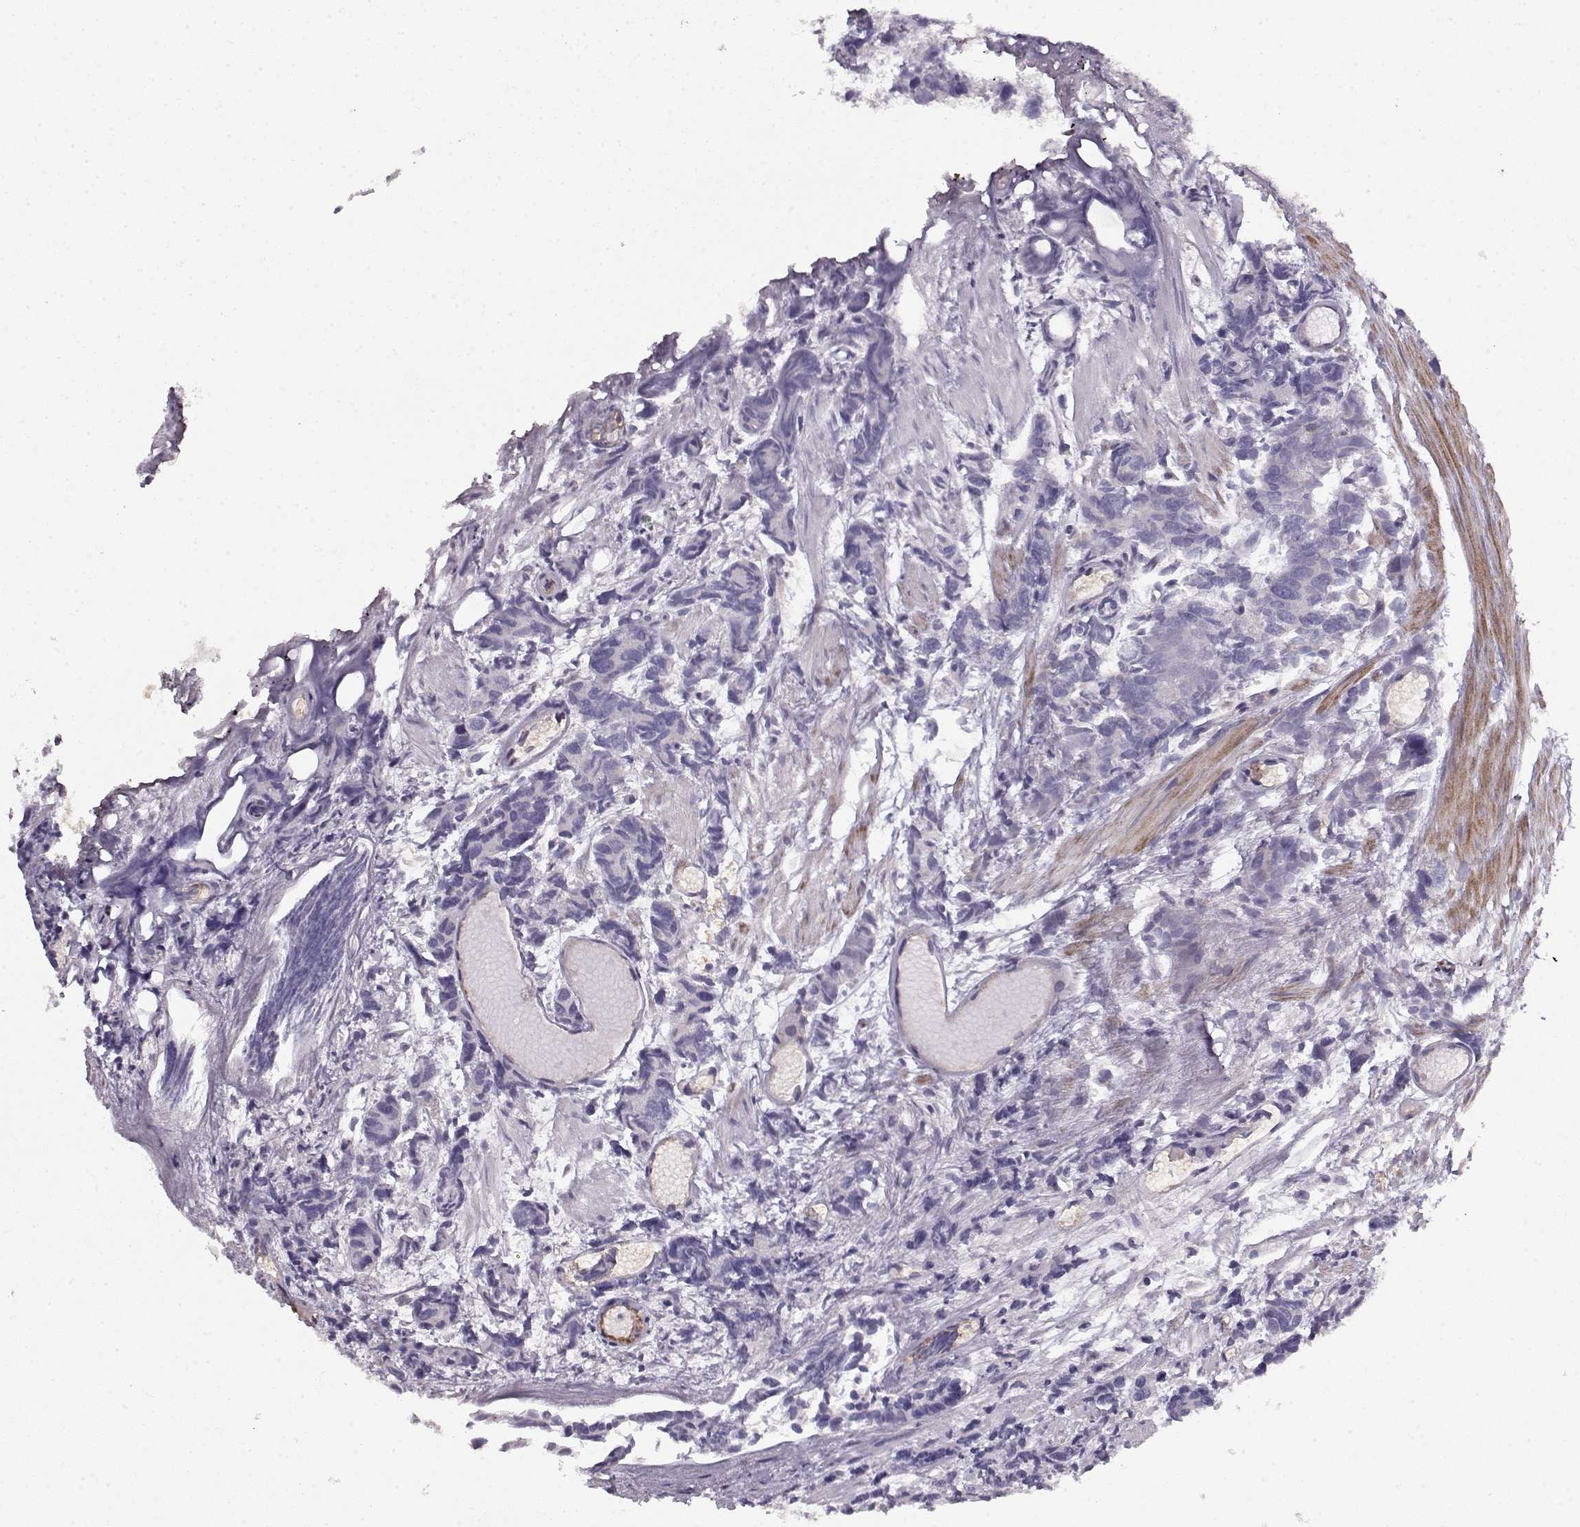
{"staining": {"intensity": "negative", "quantity": "none", "location": "none"}, "tissue": "prostate cancer", "cell_type": "Tumor cells", "image_type": "cancer", "snomed": [{"axis": "morphology", "description": "Adenocarcinoma, High grade"}, {"axis": "topography", "description": "Prostate"}], "caption": "Immunohistochemistry (IHC) micrograph of neoplastic tissue: prostate cancer stained with DAB (3,3'-diaminobenzidine) demonstrates no significant protein staining in tumor cells. (Immunohistochemistry (IHC), brightfield microscopy, high magnification).", "gene": "VAV1", "patient": {"sex": "male", "age": 77}}